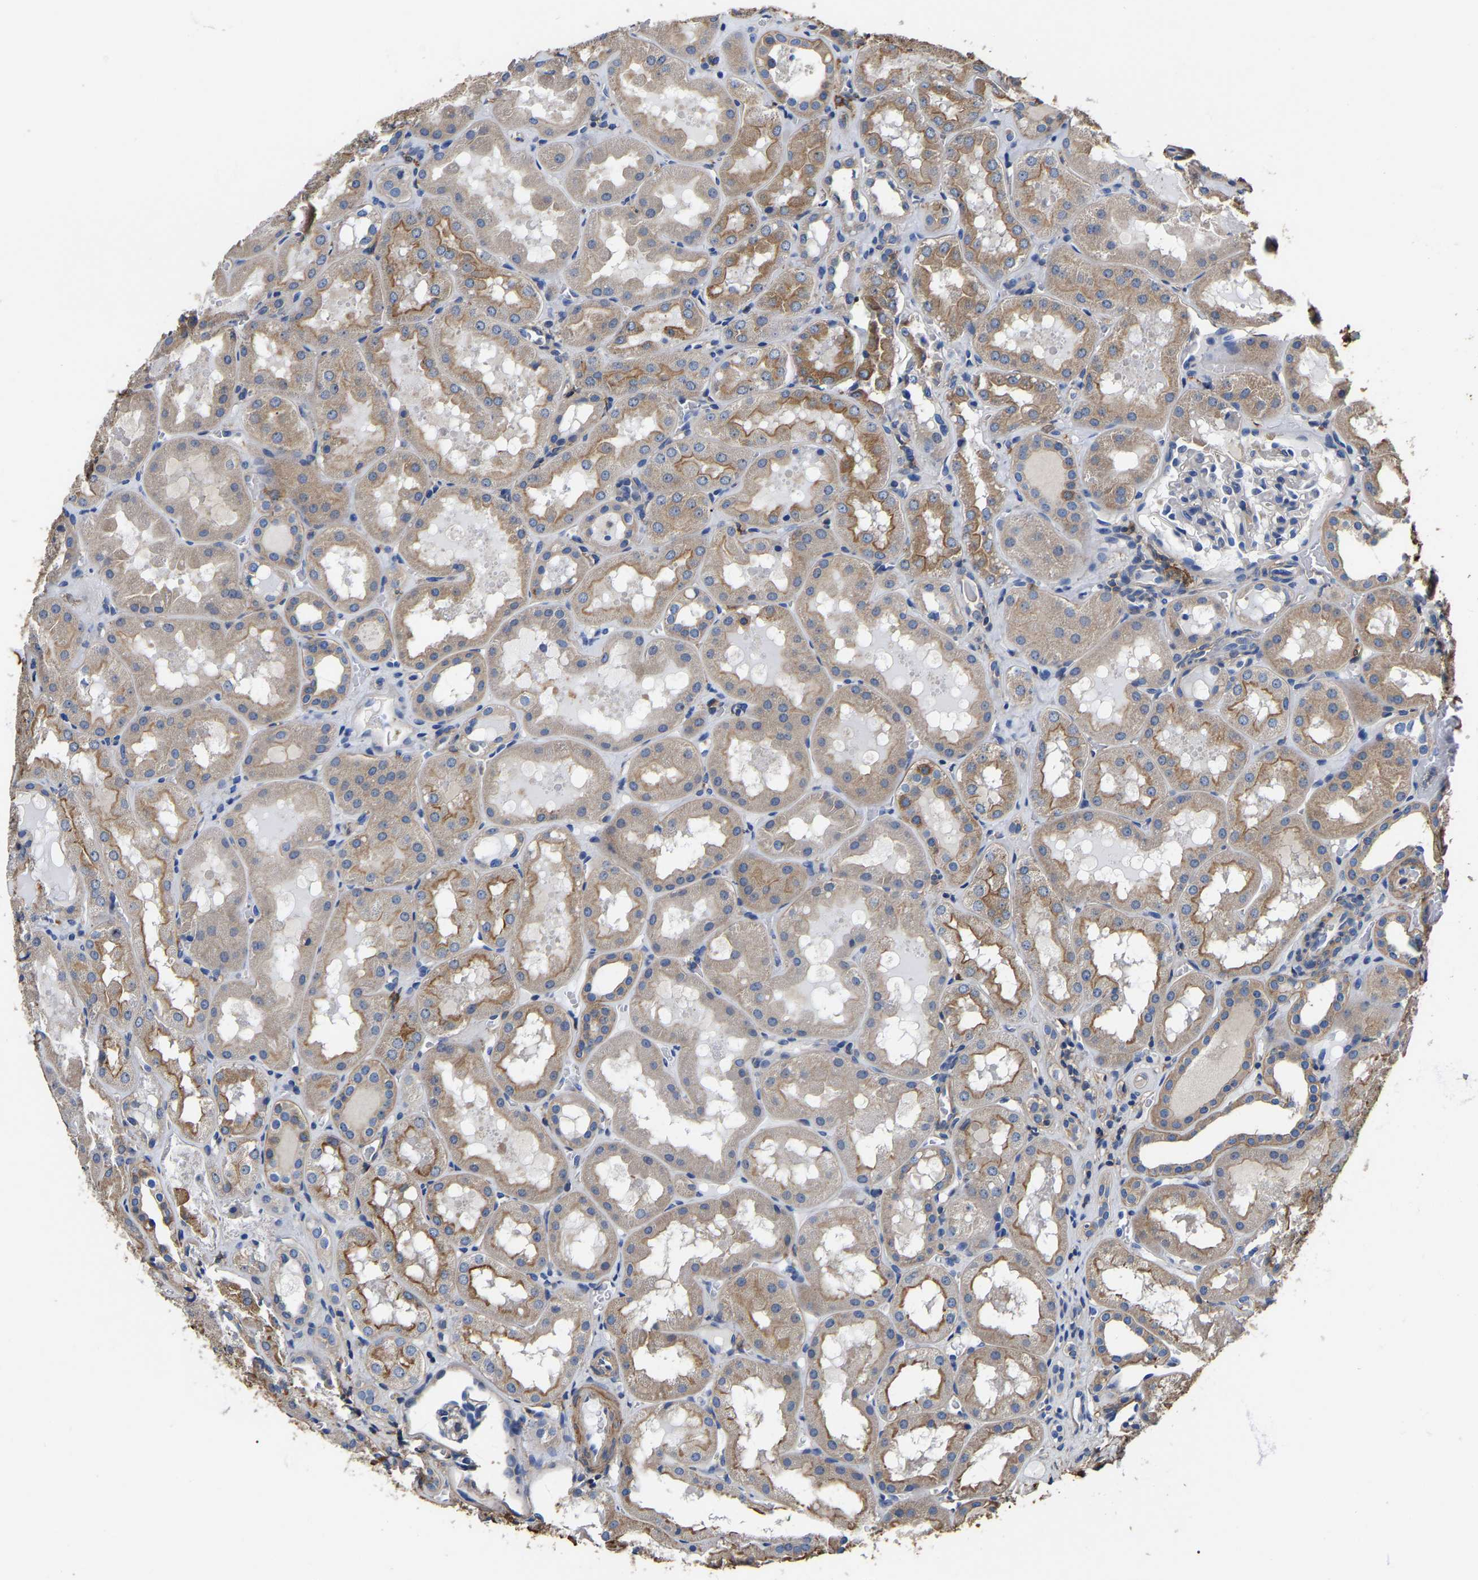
{"staining": {"intensity": "negative", "quantity": "none", "location": "none"}, "tissue": "kidney", "cell_type": "Cells in glomeruli", "image_type": "normal", "snomed": [{"axis": "morphology", "description": "Normal tissue, NOS"}, {"axis": "topography", "description": "Kidney"}, {"axis": "topography", "description": "Urinary bladder"}], "caption": "The image displays no significant positivity in cells in glomeruli of kidney.", "gene": "ARMT1", "patient": {"sex": "male", "age": 16}}